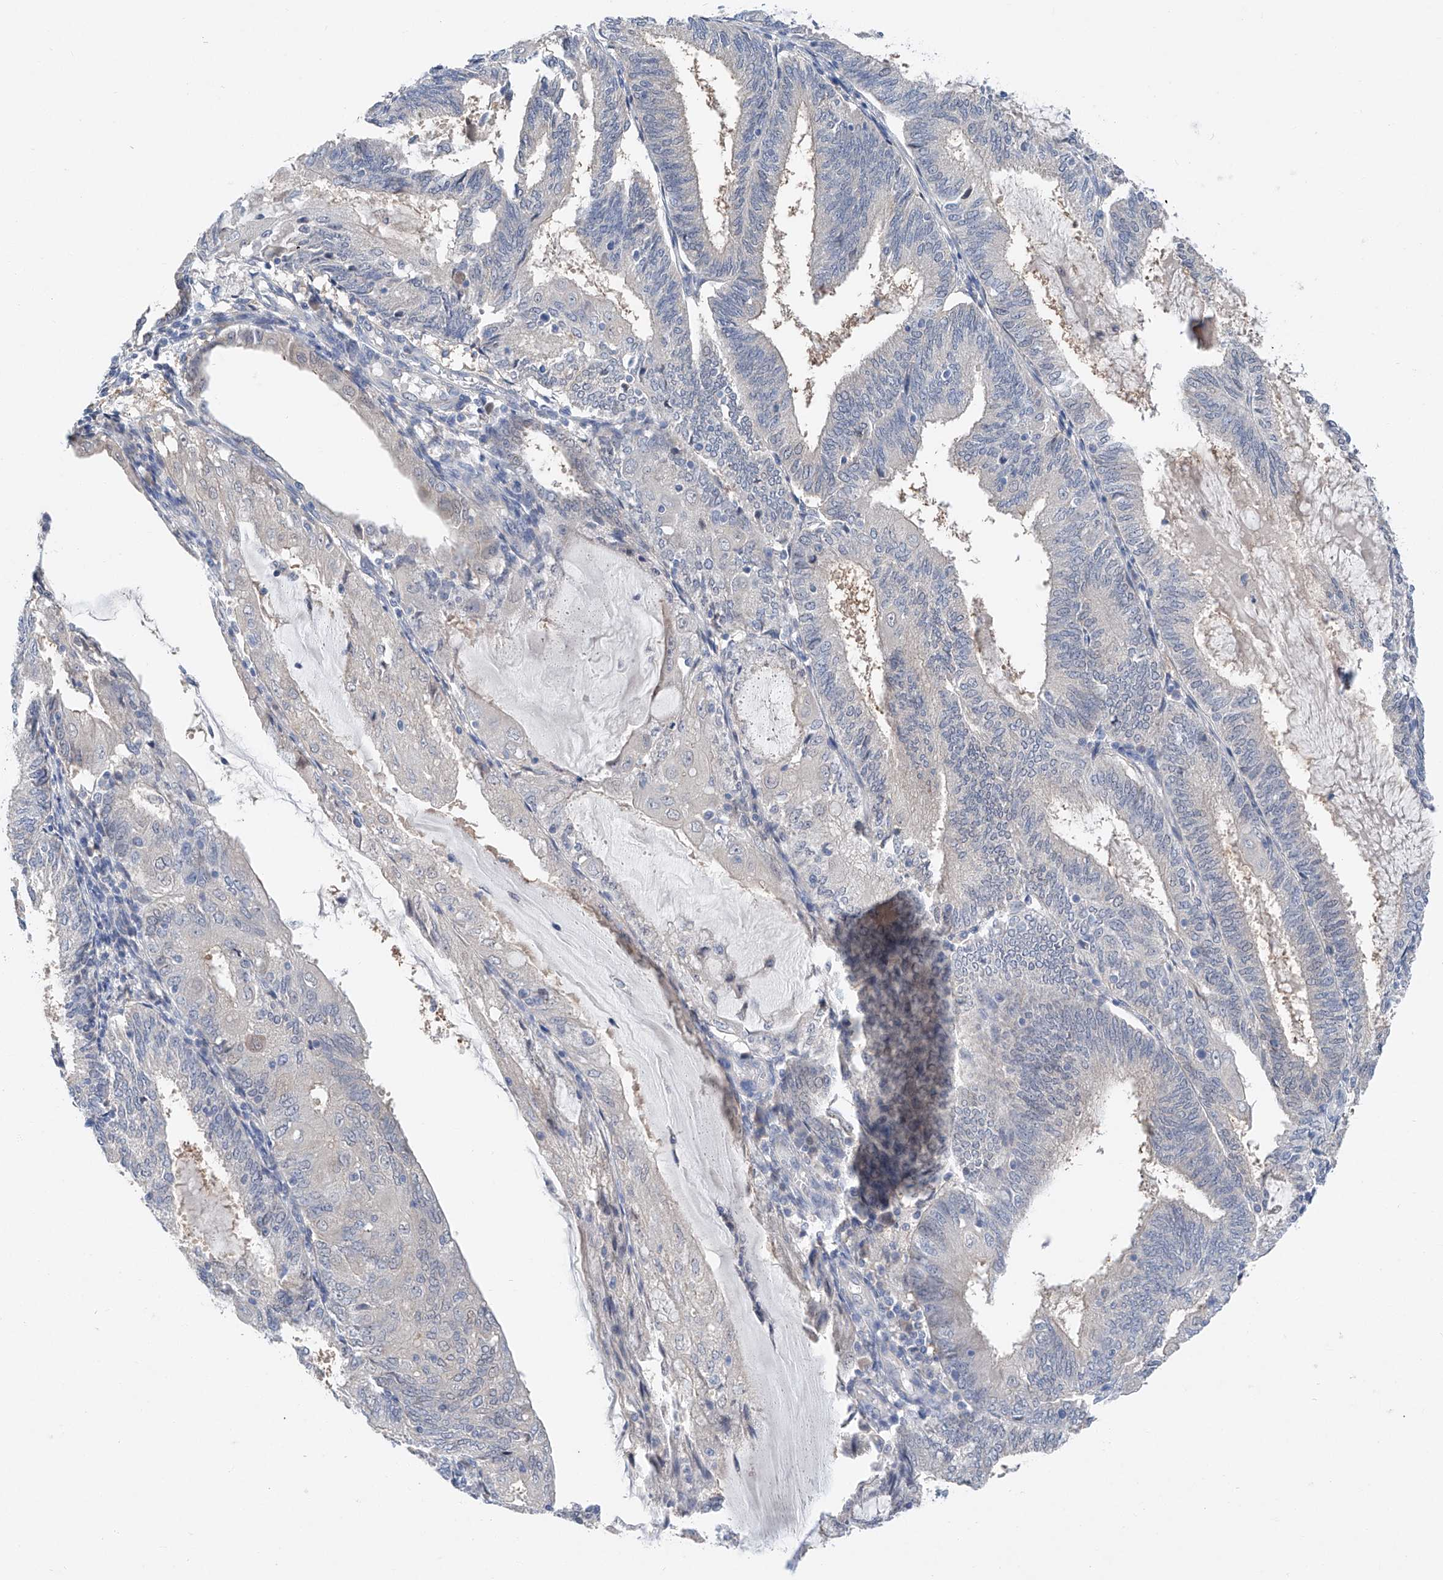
{"staining": {"intensity": "negative", "quantity": "none", "location": "none"}, "tissue": "endometrial cancer", "cell_type": "Tumor cells", "image_type": "cancer", "snomed": [{"axis": "morphology", "description": "Adenocarcinoma, NOS"}, {"axis": "topography", "description": "Endometrium"}], "caption": "An immunohistochemistry (IHC) histopathology image of adenocarcinoma (endometrial) is shown. There is no staining in tumor cells of adenocarcinoma (endometrial). The staining was performed using DAB (3,3'-diaminobenzidine) to visualize the protein expression in brown, while the nuclei were stained in blue with hematoxylin (Magnification: 20x).", "gene": "FUCA2", "patient": {"sex": "female", "age": 81}}